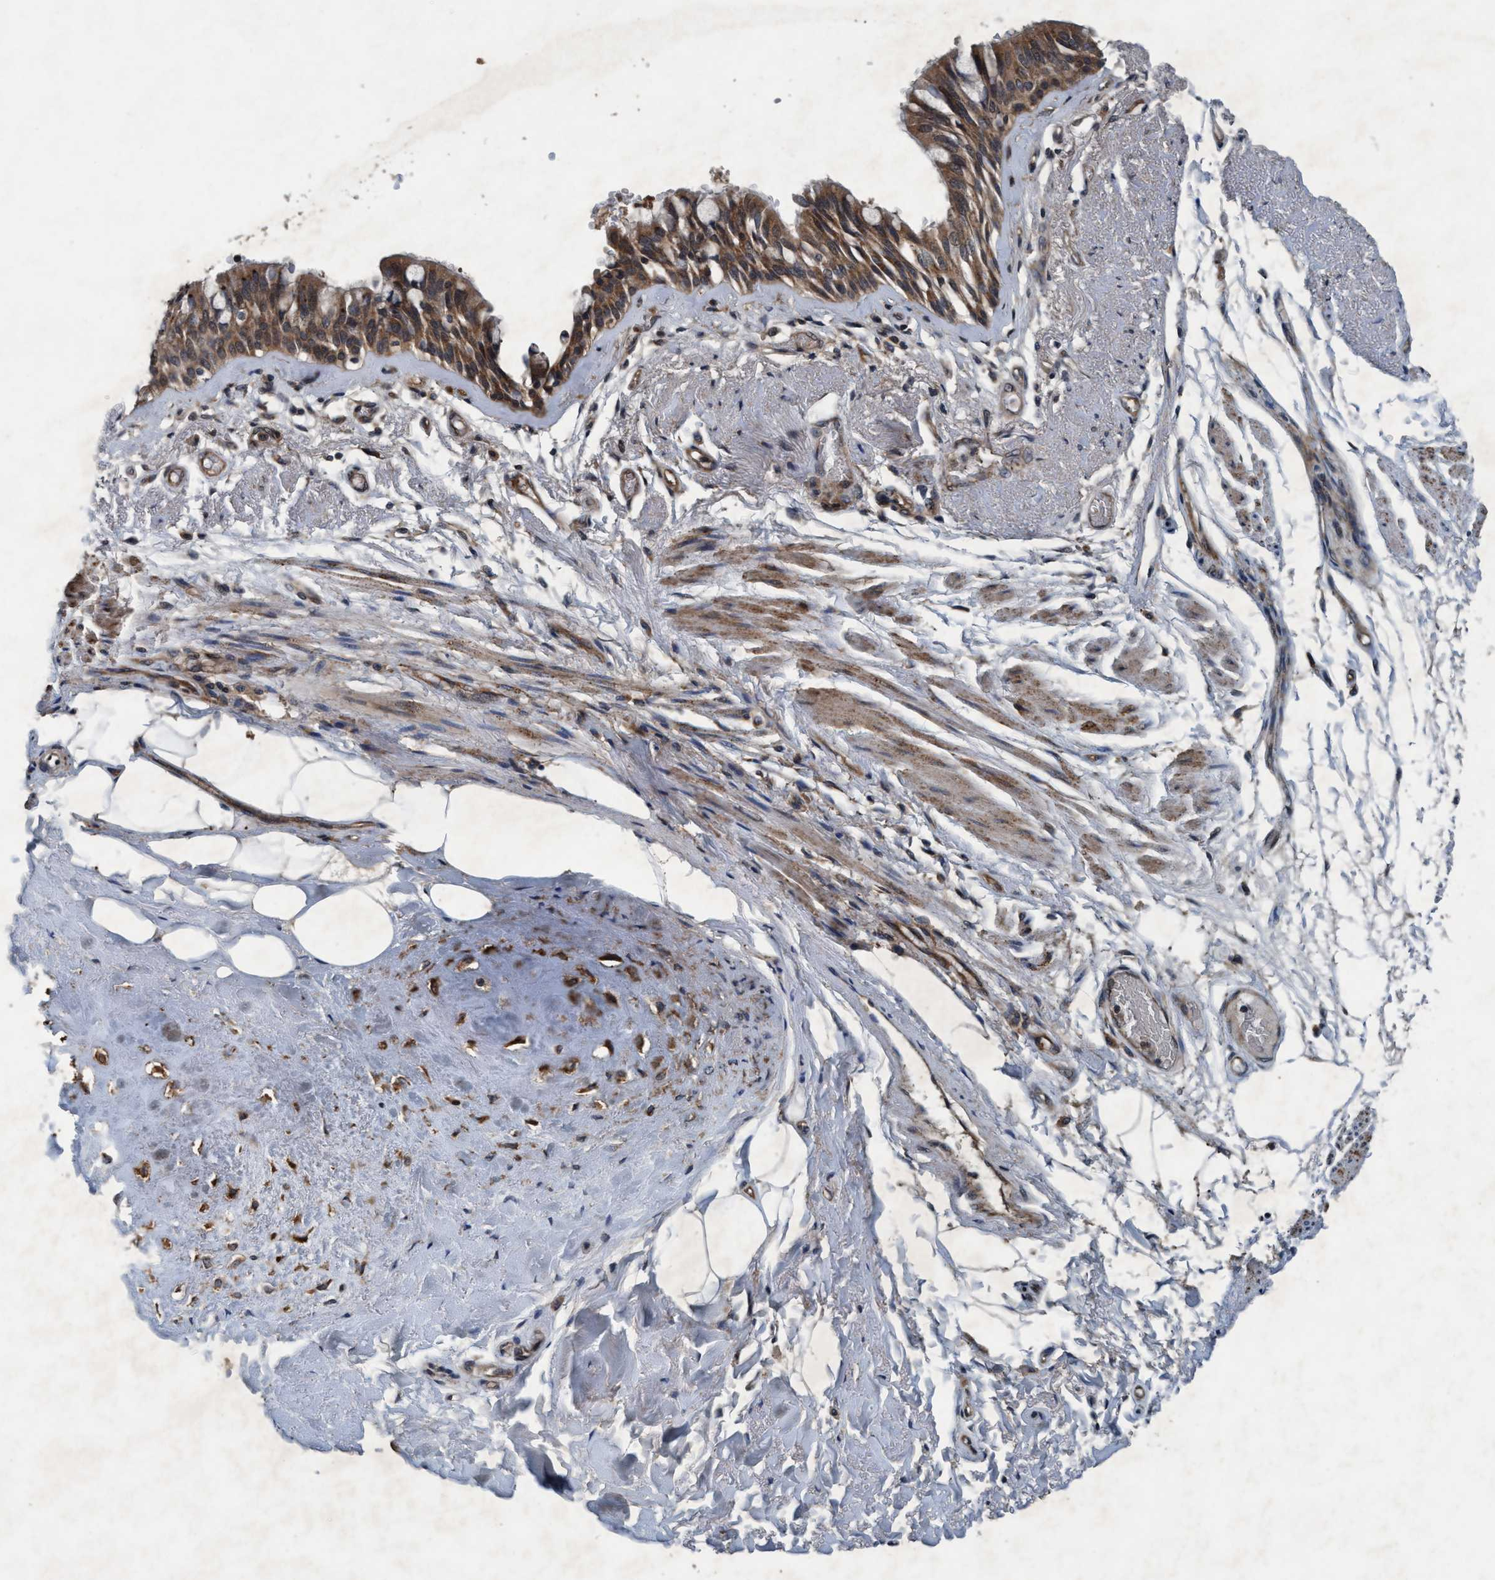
{"staining": {"intensity": "strong", "quantity": ">75%", "location": "cytoplasmic/membranous"}, "tissue": "bronchus", "cell_type": "Respiratory epithelial cells", "image_type": "normal", "snomed": [{"axis": "morphology", "description": "Normal tissue, NOS"}, {"axis": "topography", "description": "Bronchus"}], "caption": "Normal bronchus reveals strong cytoplasmic/membranous expression in about >75% of respiratory epithelial cells Using DAB (3,3'-diaminobenzidine) (brown) and hematoxylin (blue) stains, captured at high magnification using brightfield microscopy..", "gene": "AKT1S1", "patient": {"sex": "male", "age": 66}}